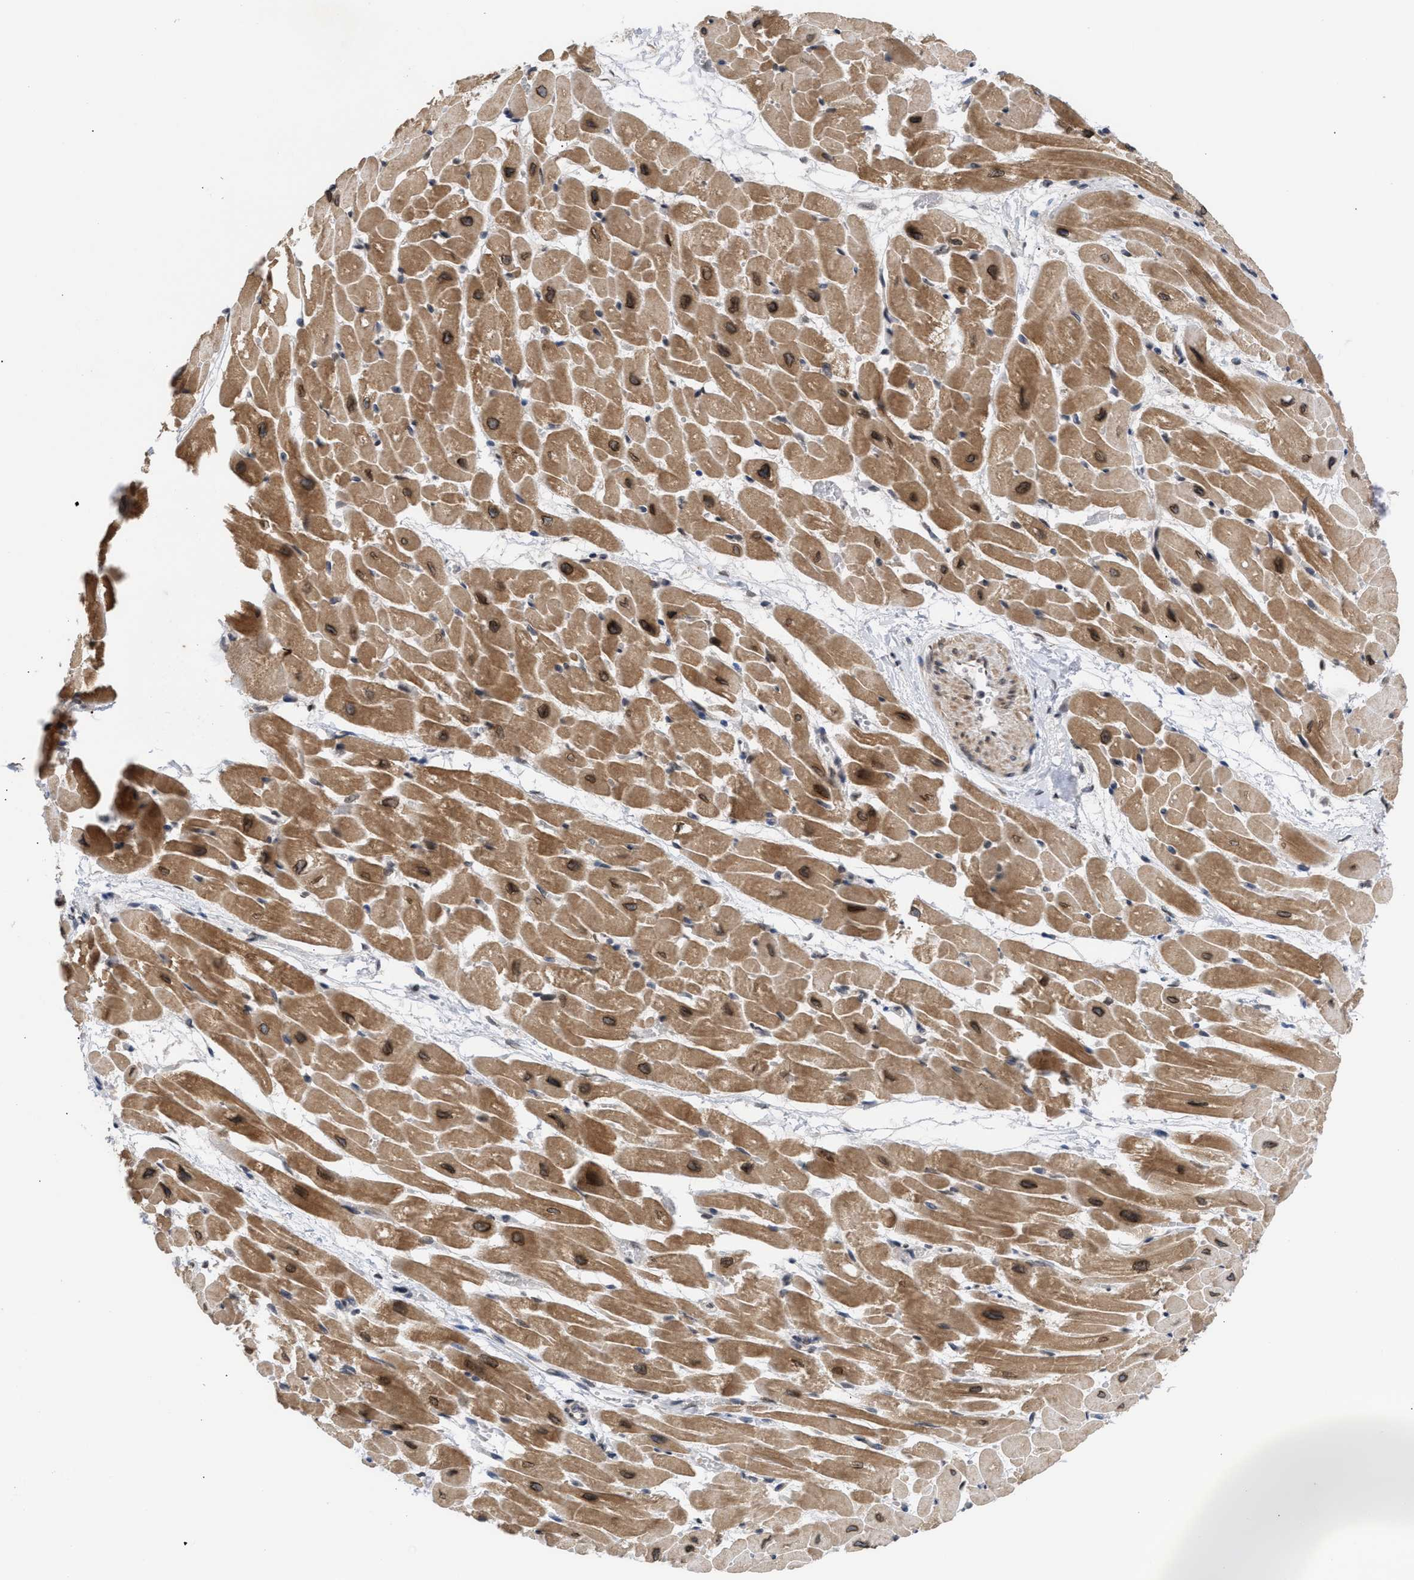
{"staining": {"intensity": "moderate", "quantity": ">75%", "location": "cytoplasmic/membranous,nuclear"}, "tissue": "heart muscle", "cell_type": "Cardiomyocytes", "image_type": "normal", "snomed": [{"axis": "morphology", "description": "Normal tissue, NOS"}, {"axis": "topography", "description": "Heart"}], "caption": "Immunohistochemical staining of normal heart muscle demonstrates moderate cytoplasmic/membranous,nuclear protein positivity in approximately >75% of cardiomyocytes. (DAB (3,3'-diaminobenzidine) IHC, brown staining for protein, blue staining for nuclei).", "gene": "NUP62", "patient": {"sex": "male", "age": 45}}